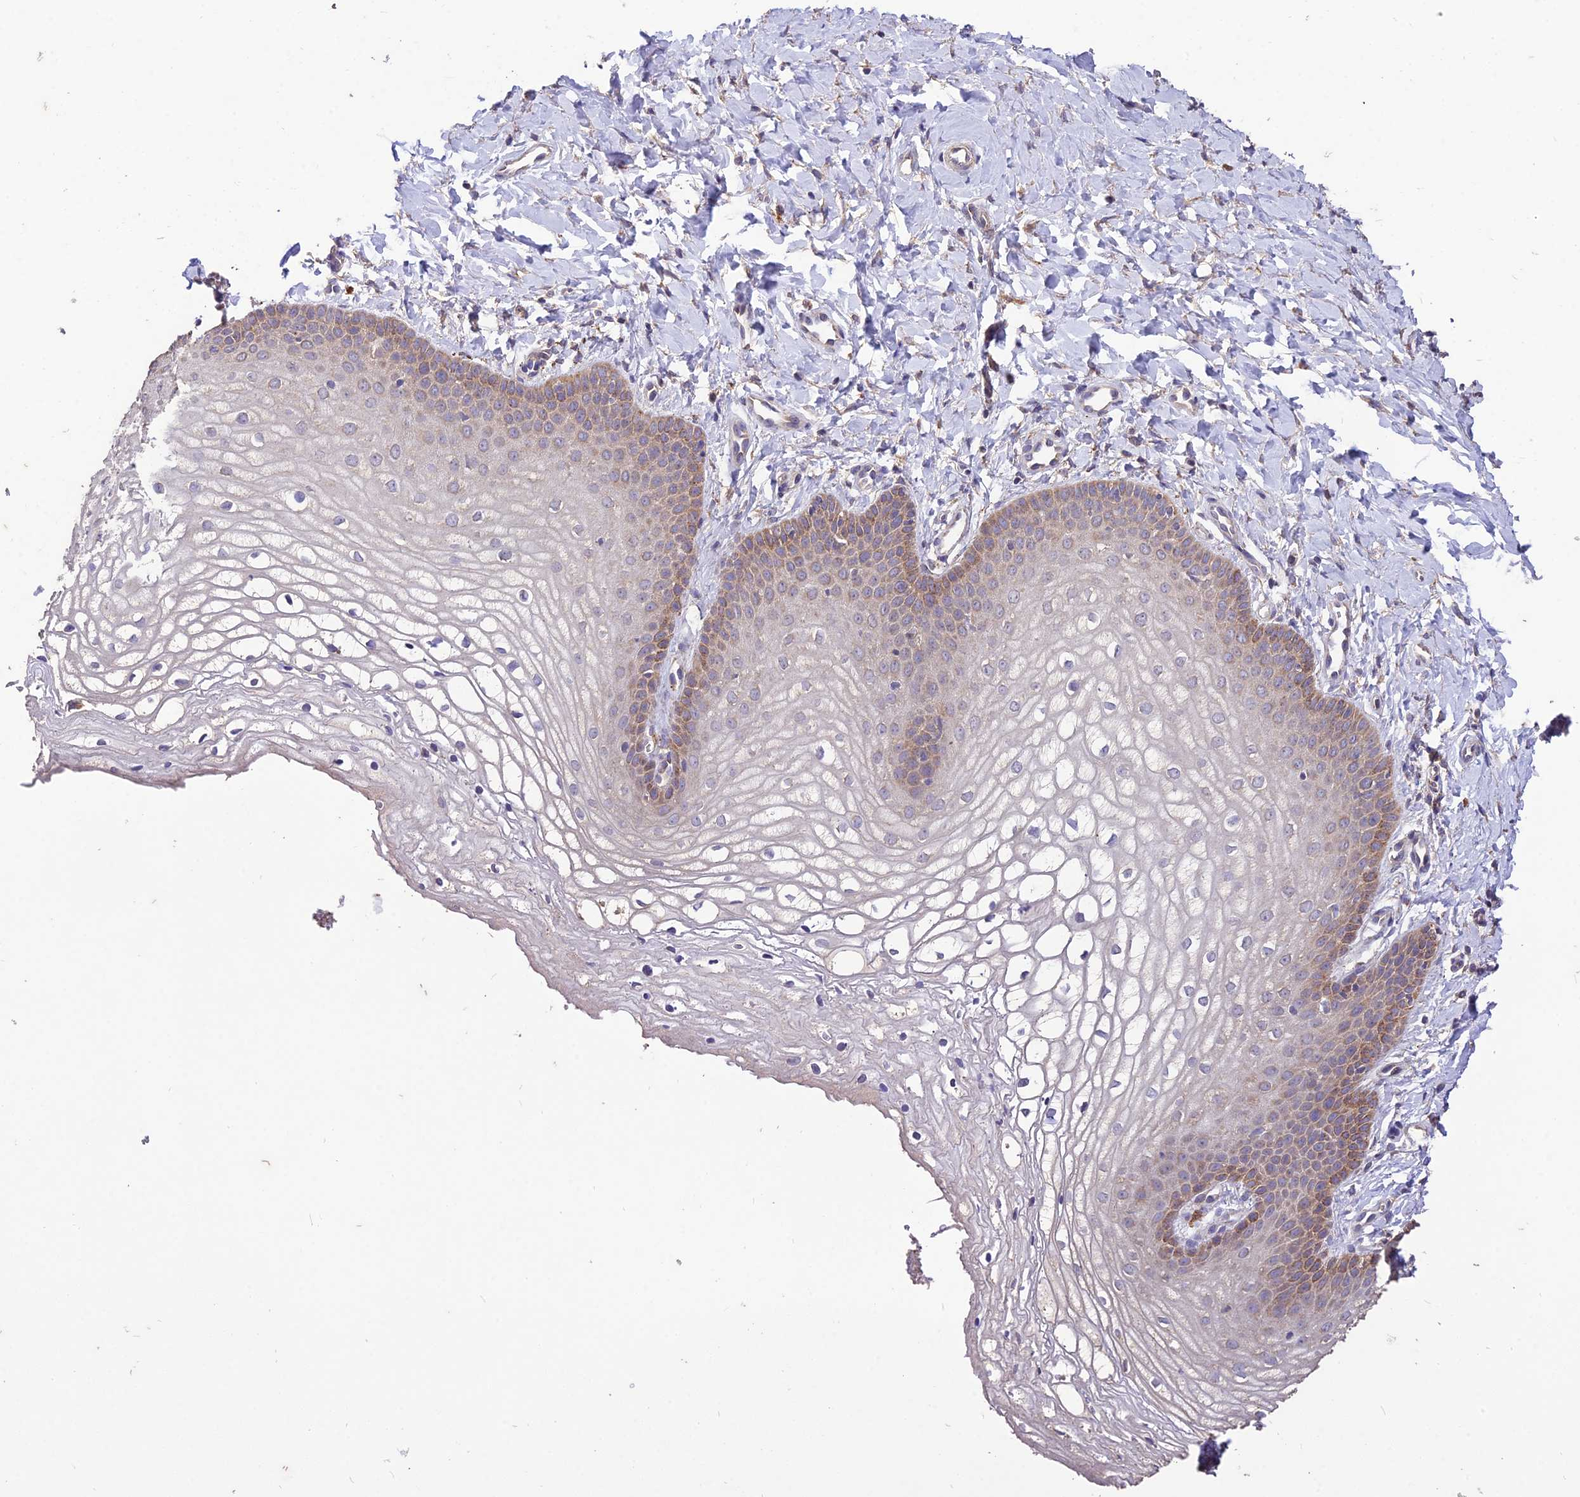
{"staining": {"intensity": "moderate", "quantity": "<25%", "location": "cytoplasmic/membranous"}, "tissue": "vagina", "cell_type": "Squamous epithelial cells", "image_type": "normal", "snomed": [{"axis": "morphology", "description": "Normal tissue, NOS"}, {"axis": "topography", "description": "Vagina"}], "caption": "Moderate cytoplasmic/membranous expression is present in approximately <25% of squamous epithelial cells in benign vagina.", "gene": "SDHD", "patient": {"sex": "female", "age": 68}}